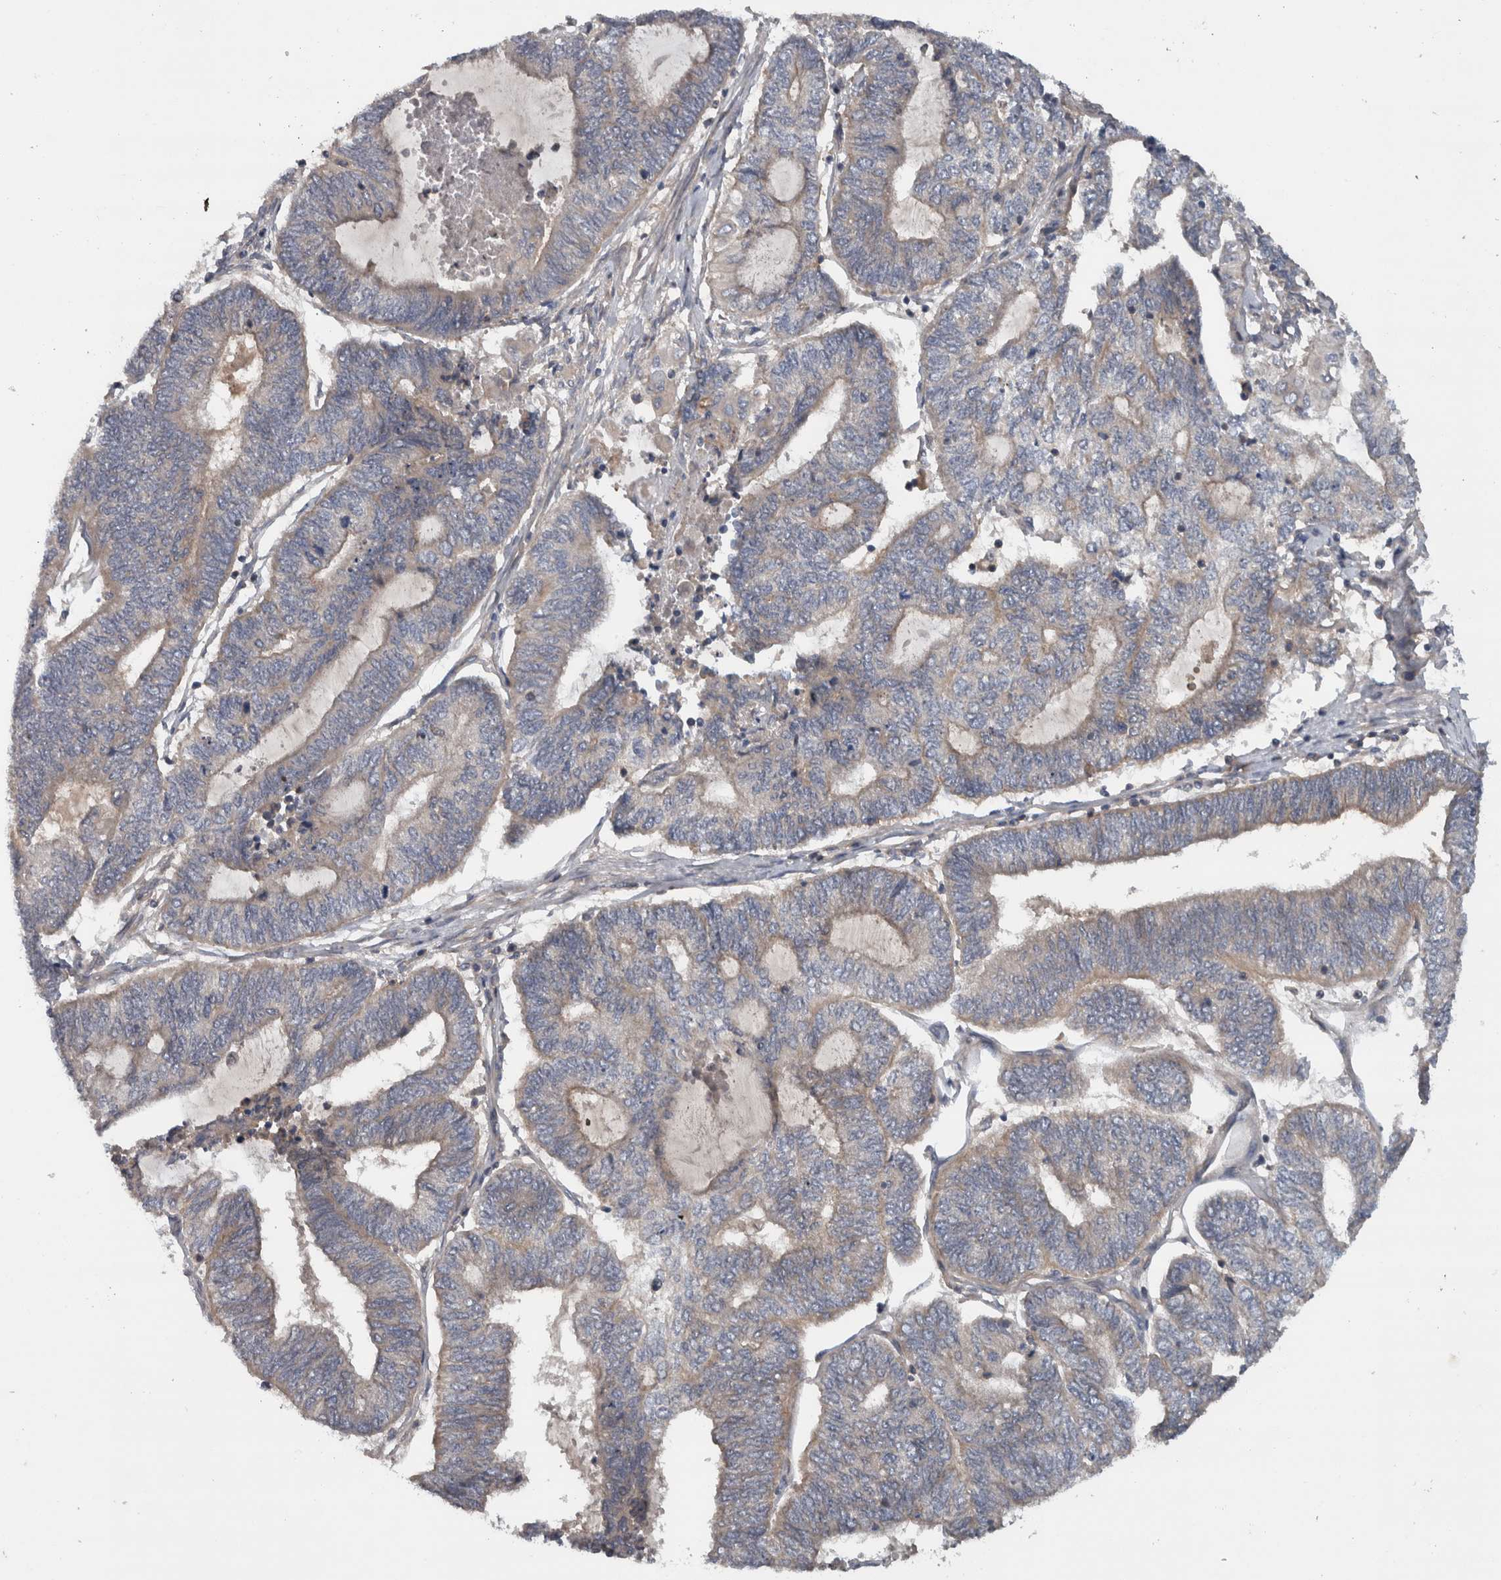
{"staining": {"intensity": "weak", "quantity": "<25%", "location": "cytoplasmic/membranous"}, "tissue": "endometrial cancer", "cell_type": "Tumor cells", "image_type": "cancer", "snomed": [{"axis": "morphology", "description": "Adenocarcinoma, NOS"}, {"axis": "topography", "description": "Uterus"}, {"axis": "topography", "description": "Endometrium"}], "caption": "Human adenocarcinoma (endometrial) stained for a protein using IHC exhibits no staining in tumor cells.", "gene": "SCARA5", "patient": {"sex": "female", "age": 70}}